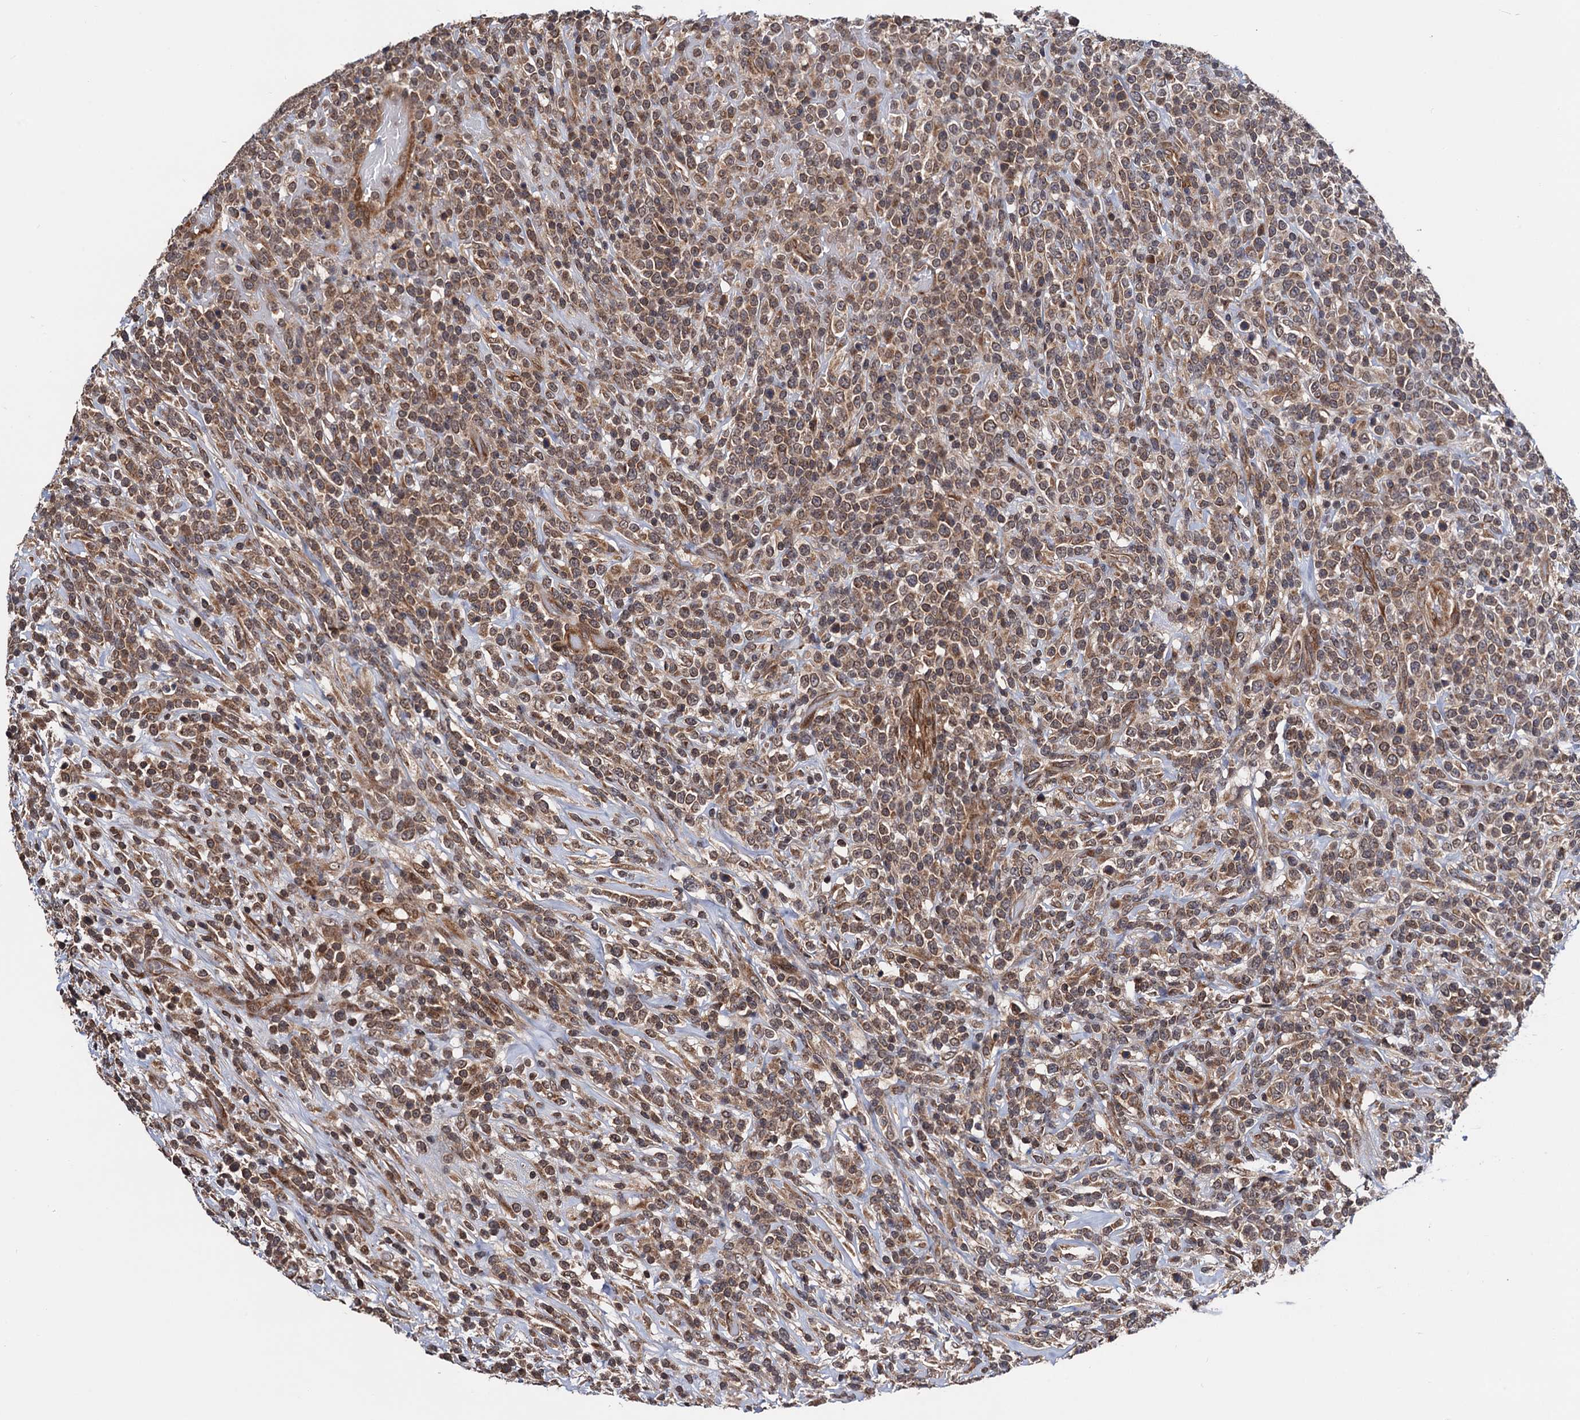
{"staining": {"intensity": "moderate", "quantity": ">75%", "location": "cytoplasmic/membranous"}, "tissue": "lymphoma", "cell_type": "Tumor cells", "image_type": "cancer", "snomed": [{"axis": "morphology", "description": "Malignant lymphoma, non-Hodgkin's type, High grade"}, {"axis": "topography", "description": "Colon"}], "caption": "High-grade malignant lymphoma, non-Hodgkin's type tissue reveals moderate cytoplasmic/membranous staining in about >75% of tumor cells", "gene": "NAA16", "patient": {"sex": "female", "age": 53}}